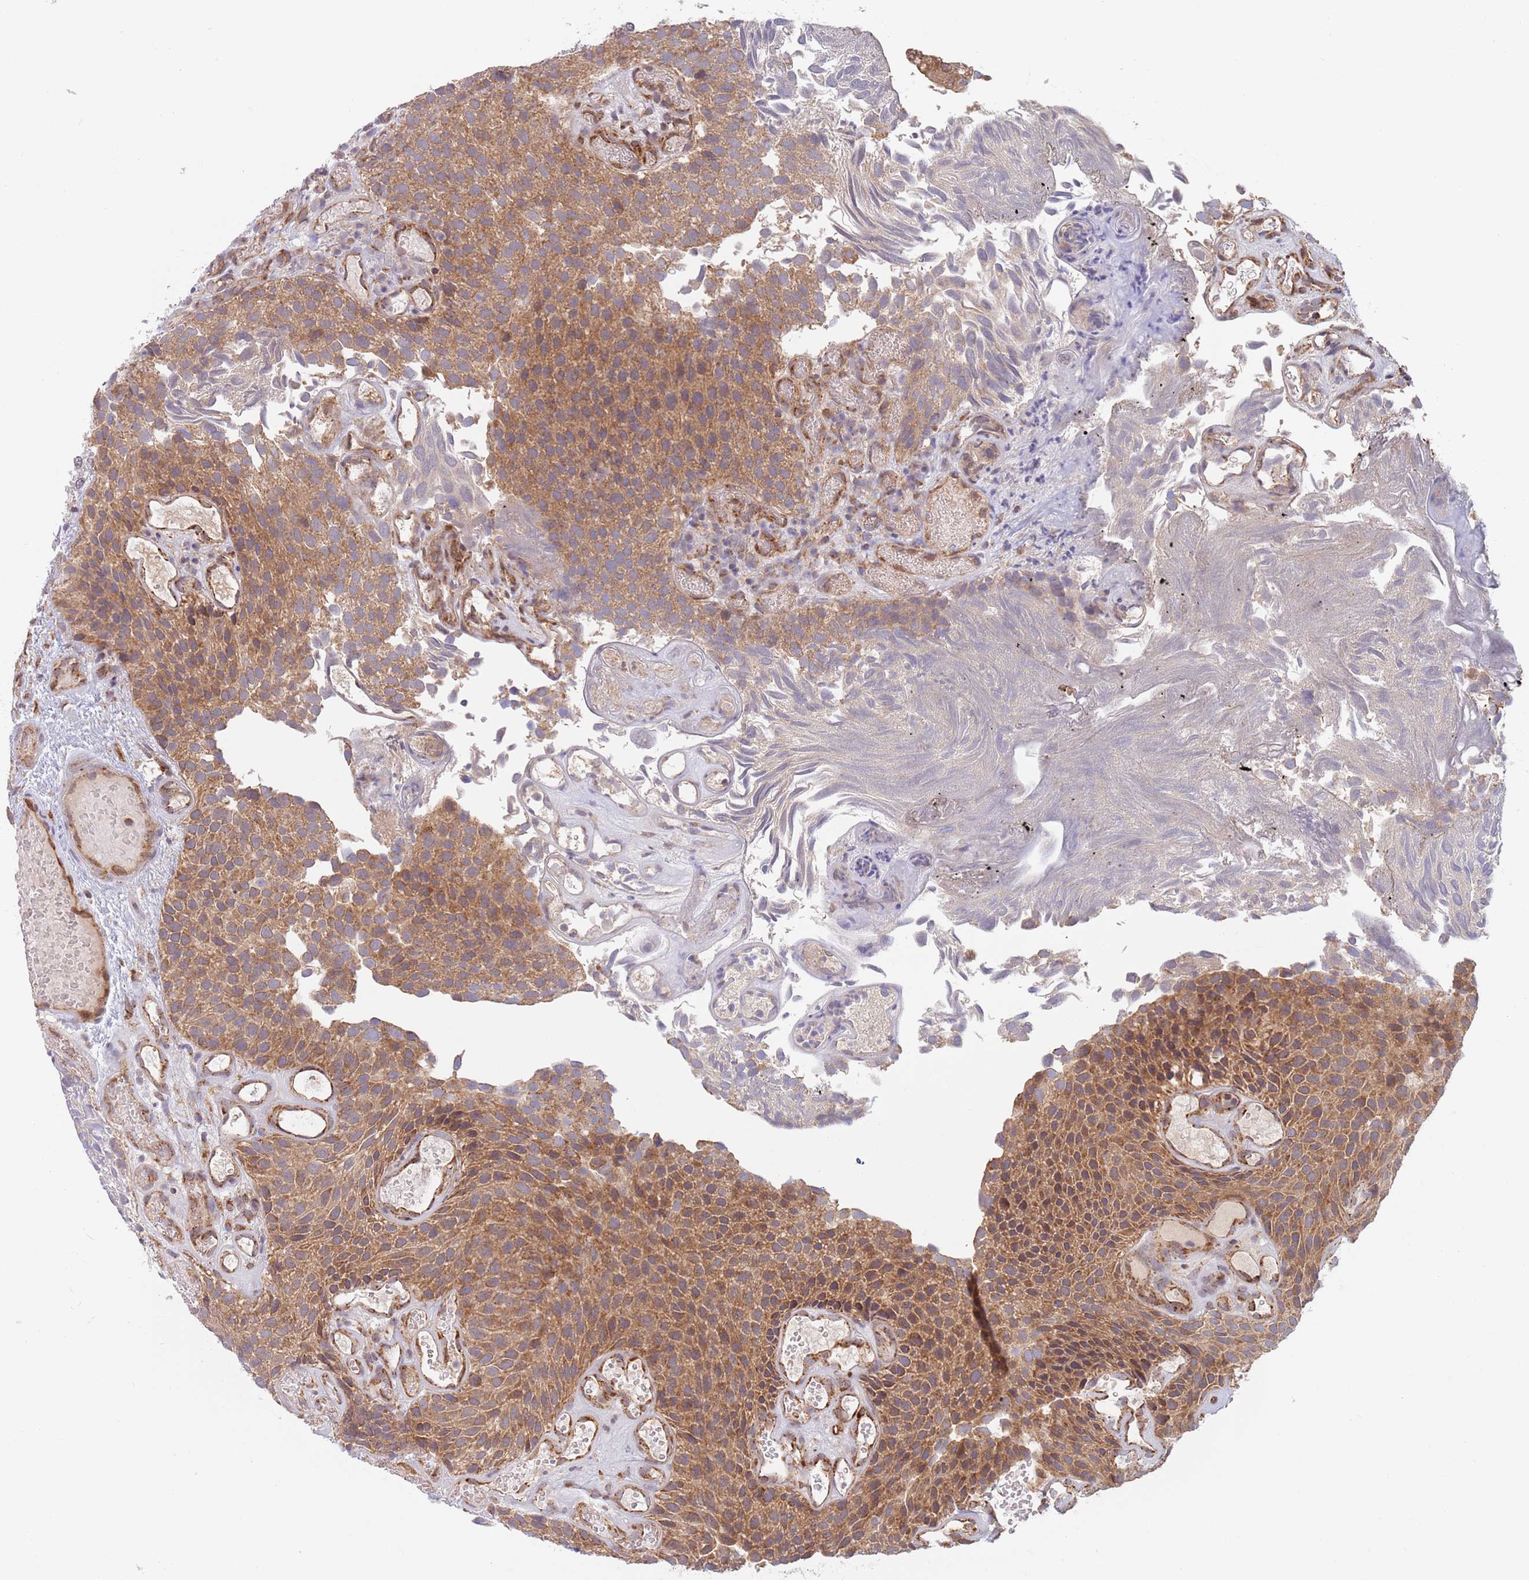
{"staining": {"intensity": "moderate", "quantity": ">75%", "location": "cytoplasmic/membranous"}, "tissue": "urothelial cancer", "cell_type": "Tumor cells", "image_type": "cancer", "snomed": [{"axis": "morphology", "description": "Urothelial carcinoma, Low grade"}, {"axis": "topography", "description": "Urinary bladder"}], "caption": "Moderate cytoplasmic/membranous protein expression is appreciated in approximately >75% of tumor cells in urothelial cancer.", "gene": "GUK1", "patient": {"sex": "male", "age": 89}}